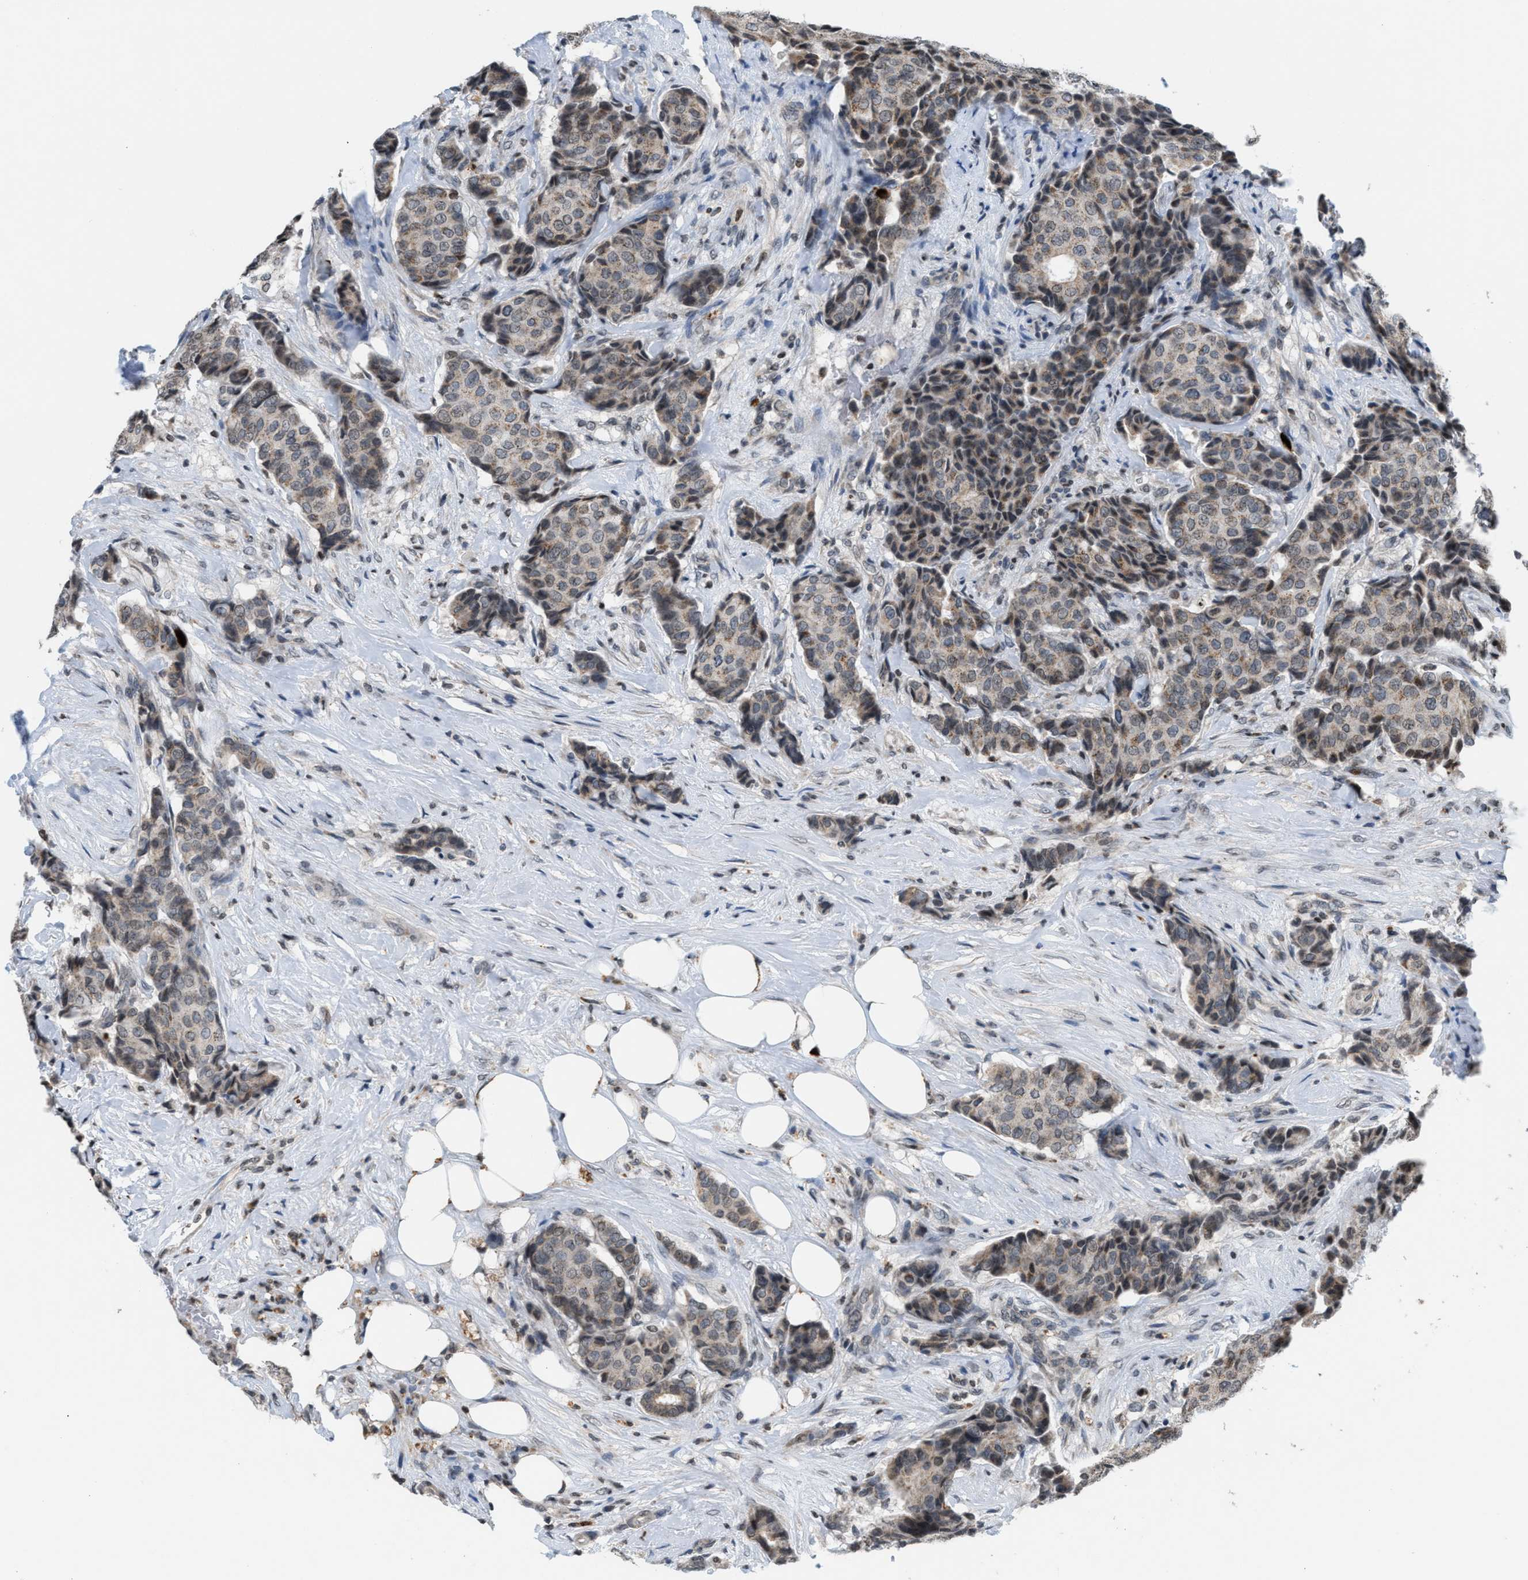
{"staining": {"intensity": "weak", "quantity": ">75%", "location": "cytoplasmic/membranous"}, "tissue": "breast cancer", "cell_type": "Tumor cells", "image_type": "cancer", "snomed": [{"axis": "morphology", "description": "Duct carcinoma"}, {"axis": "topography", "description": "Breast"}], "caption": "Protein expression analysis of intraductal carcinoma (breast) shows weak cytoplasmic/membranous positivity in approximately >75% of tumor cells.", "gene": "PRUNE2", "patient": {"sex": "female", "age": 75}}